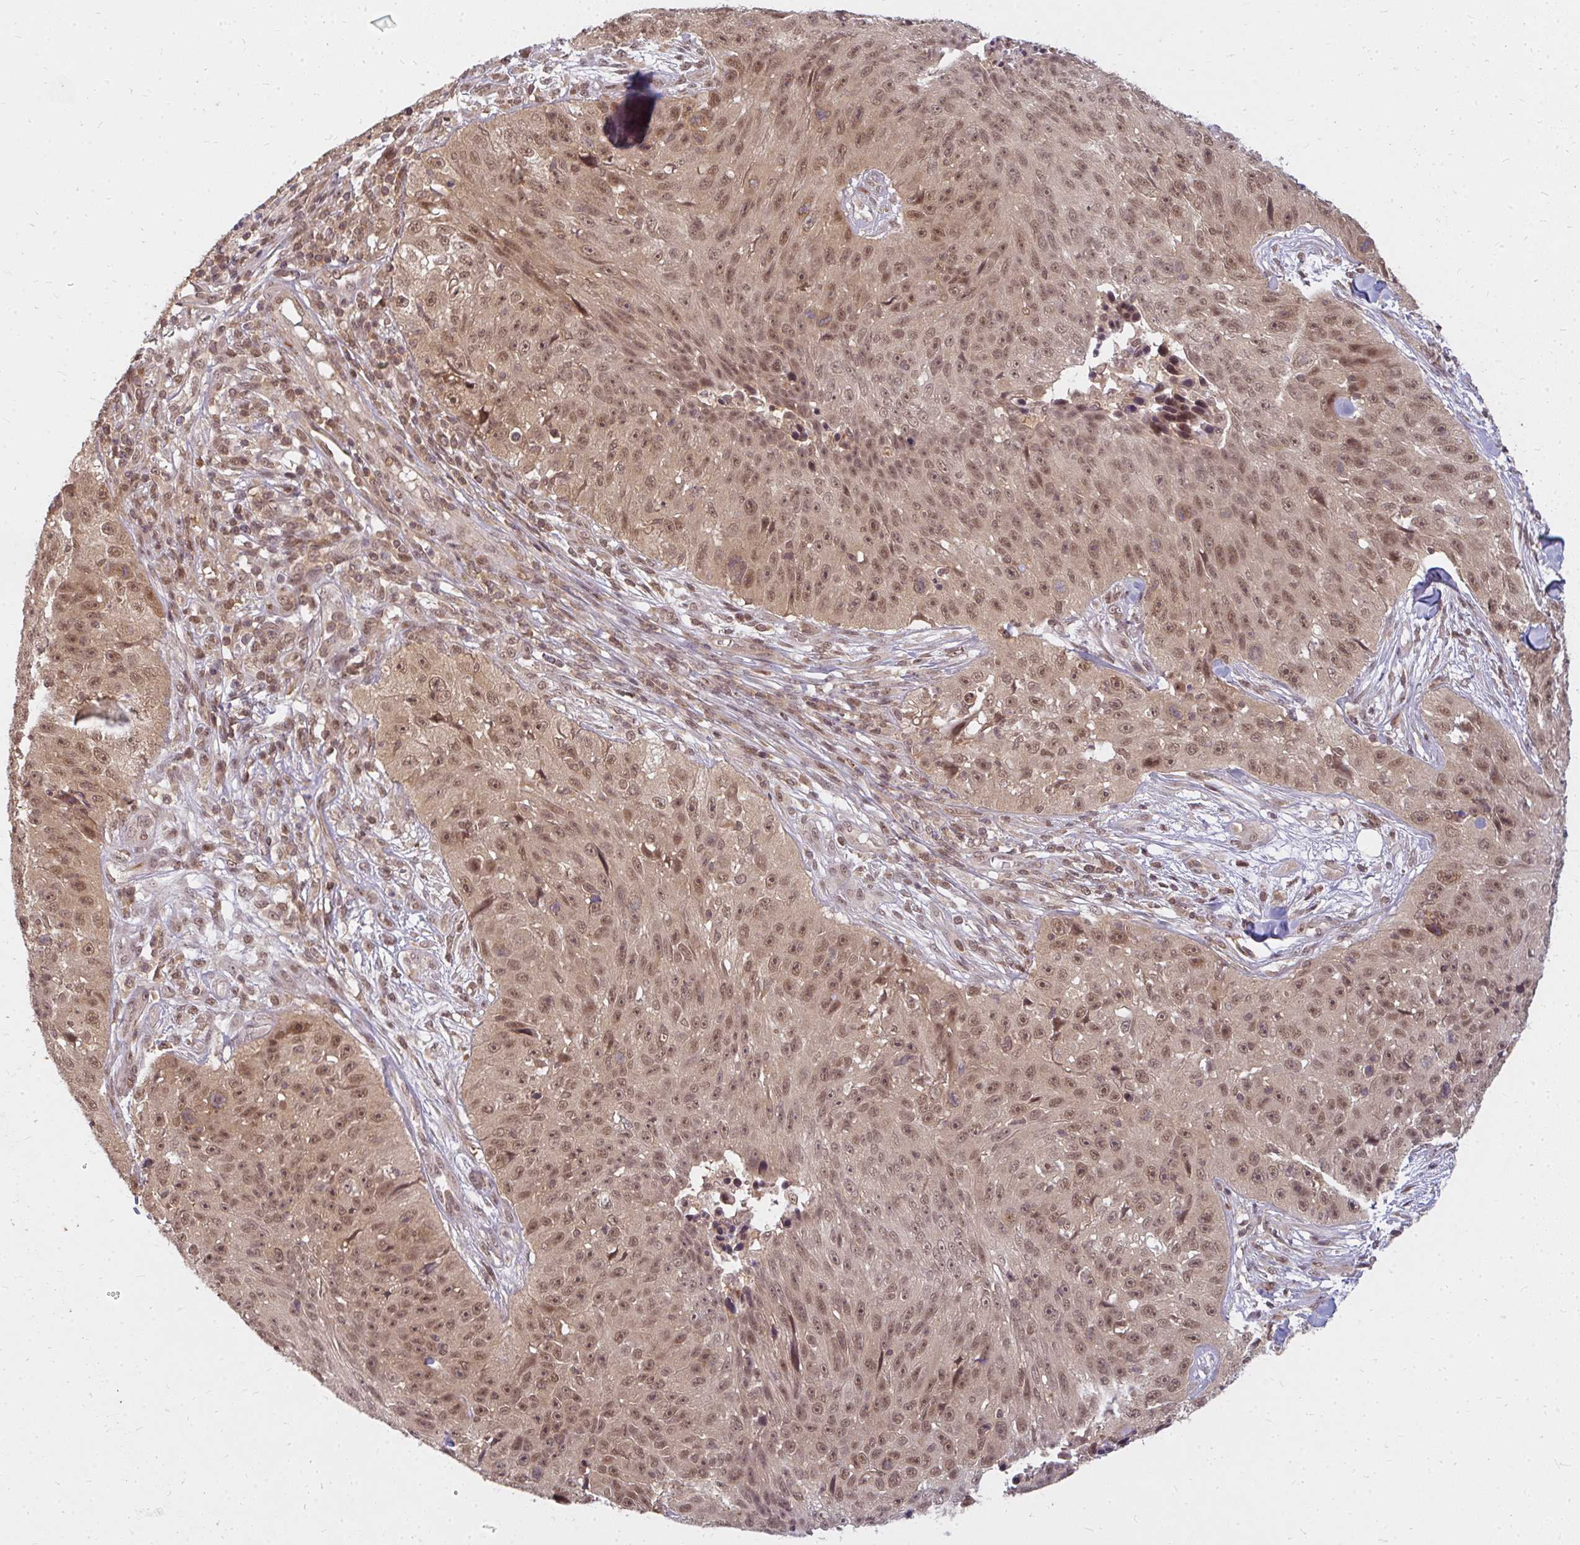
{"staining": {"intensity": "moderate", "quantity": ">75%", "location": "nuclear"}, "tissue": "skin cancer", "cell_type": "Tumor cells", "image_type": "cancer", "snomed": [{"axis": "morphology", "description": "Squamous cell carcinoma, NOS"}, {"axis": "topography", "description": "Skin"}], "caption": "A photomicrograph showing moderate nuclear expression in about >75% of tumor cells in squamous cell carcinoma (skin), as visualized by brown immunohistochemical staining.", "gene": "GTF3C6", "patient": {"sex": "female", "age": 87}}